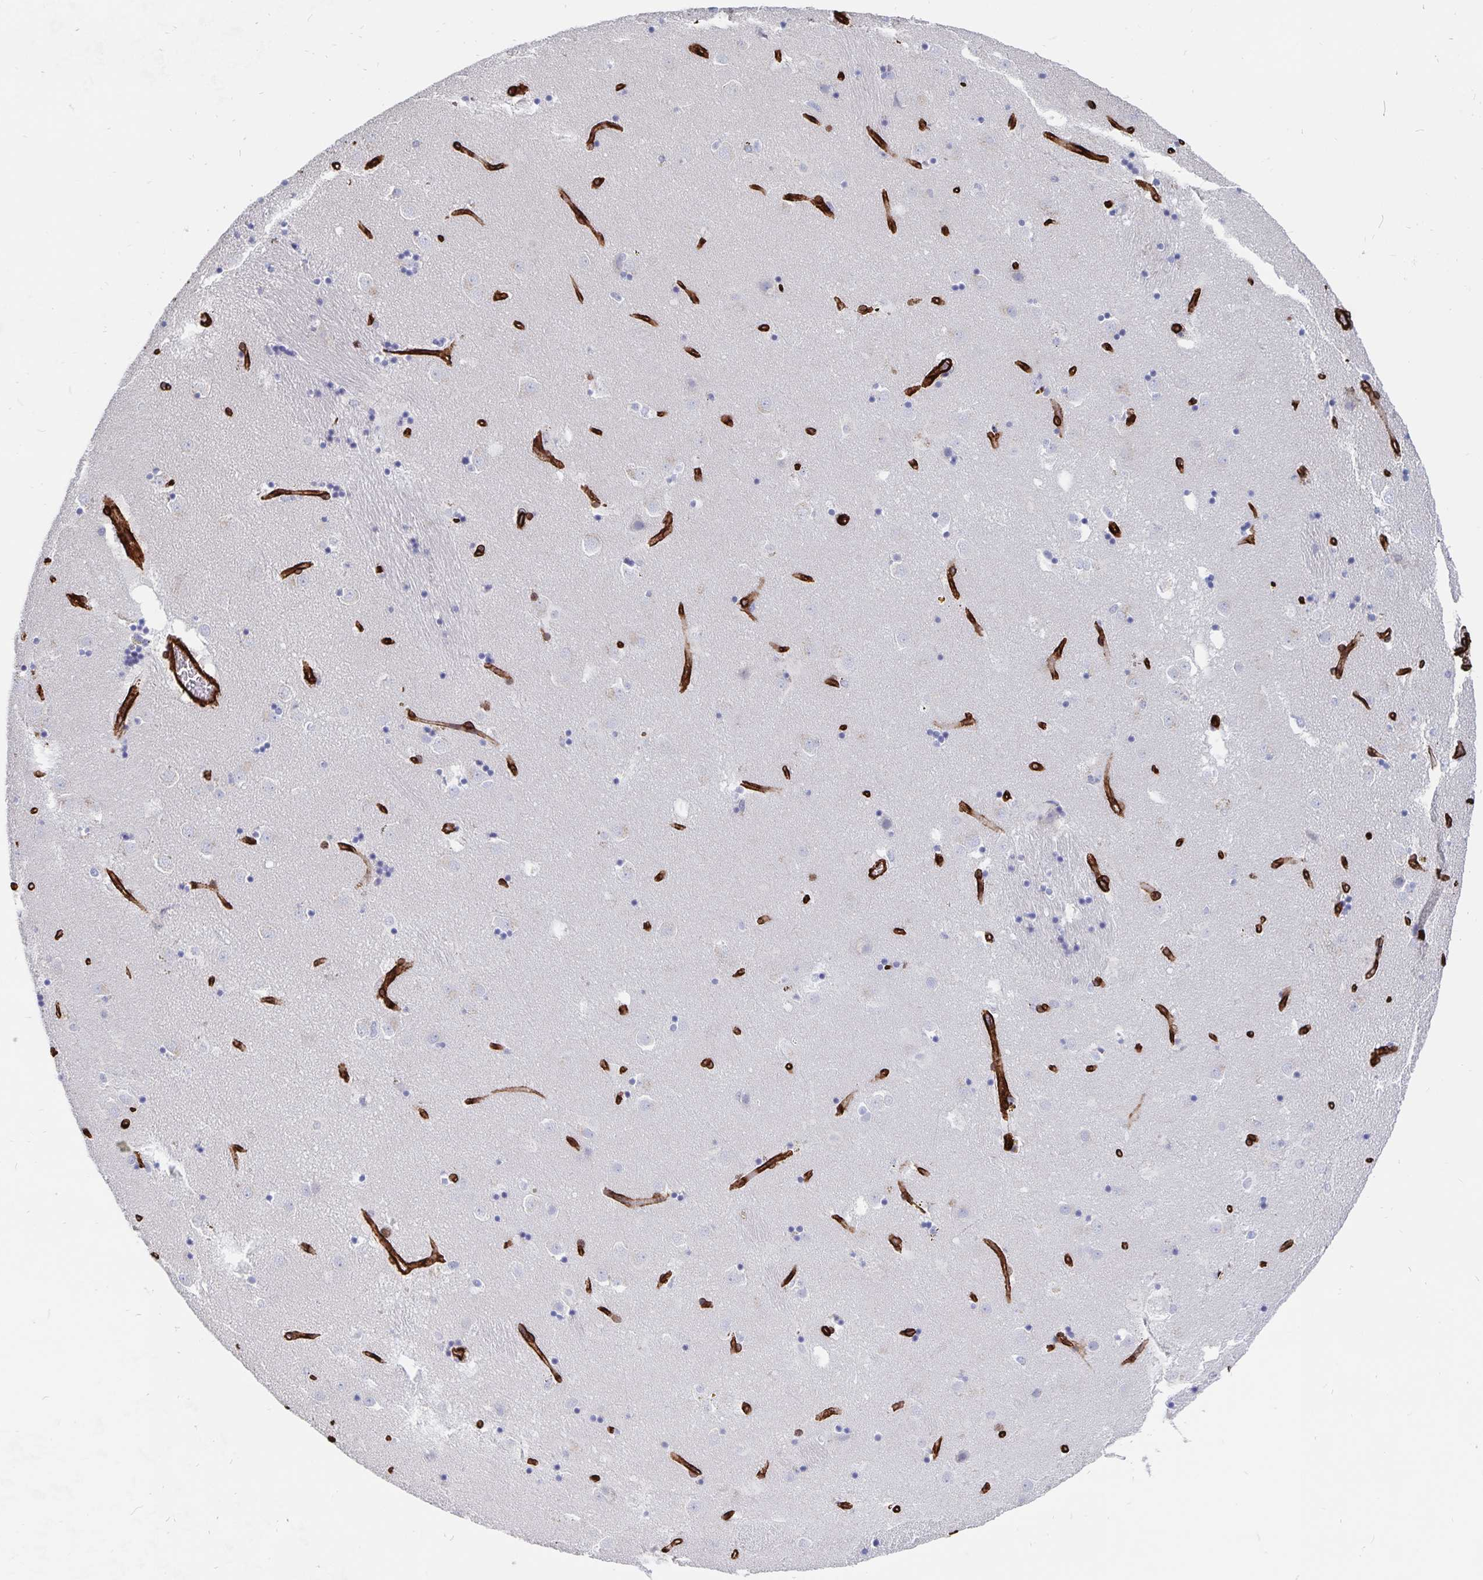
{"staining": {"intensity": "negative", "quantity": "none", "location": "none"}, "tissue": "caudate", "cell_type": "Glial cells", "image_type": "normal", "snomed": [{"axis": "morphology", "description": "Normal tissue, NOS"}, {"axis": "topography", "description": "Lateral ventricle wall"}], "caption": "DAB immunohistochemical staining of unremarkable caudate demonstrates no significant positivity in glial cells.", "gene": "DCHS2", "patient": {"sex": "male", "age": 58}}